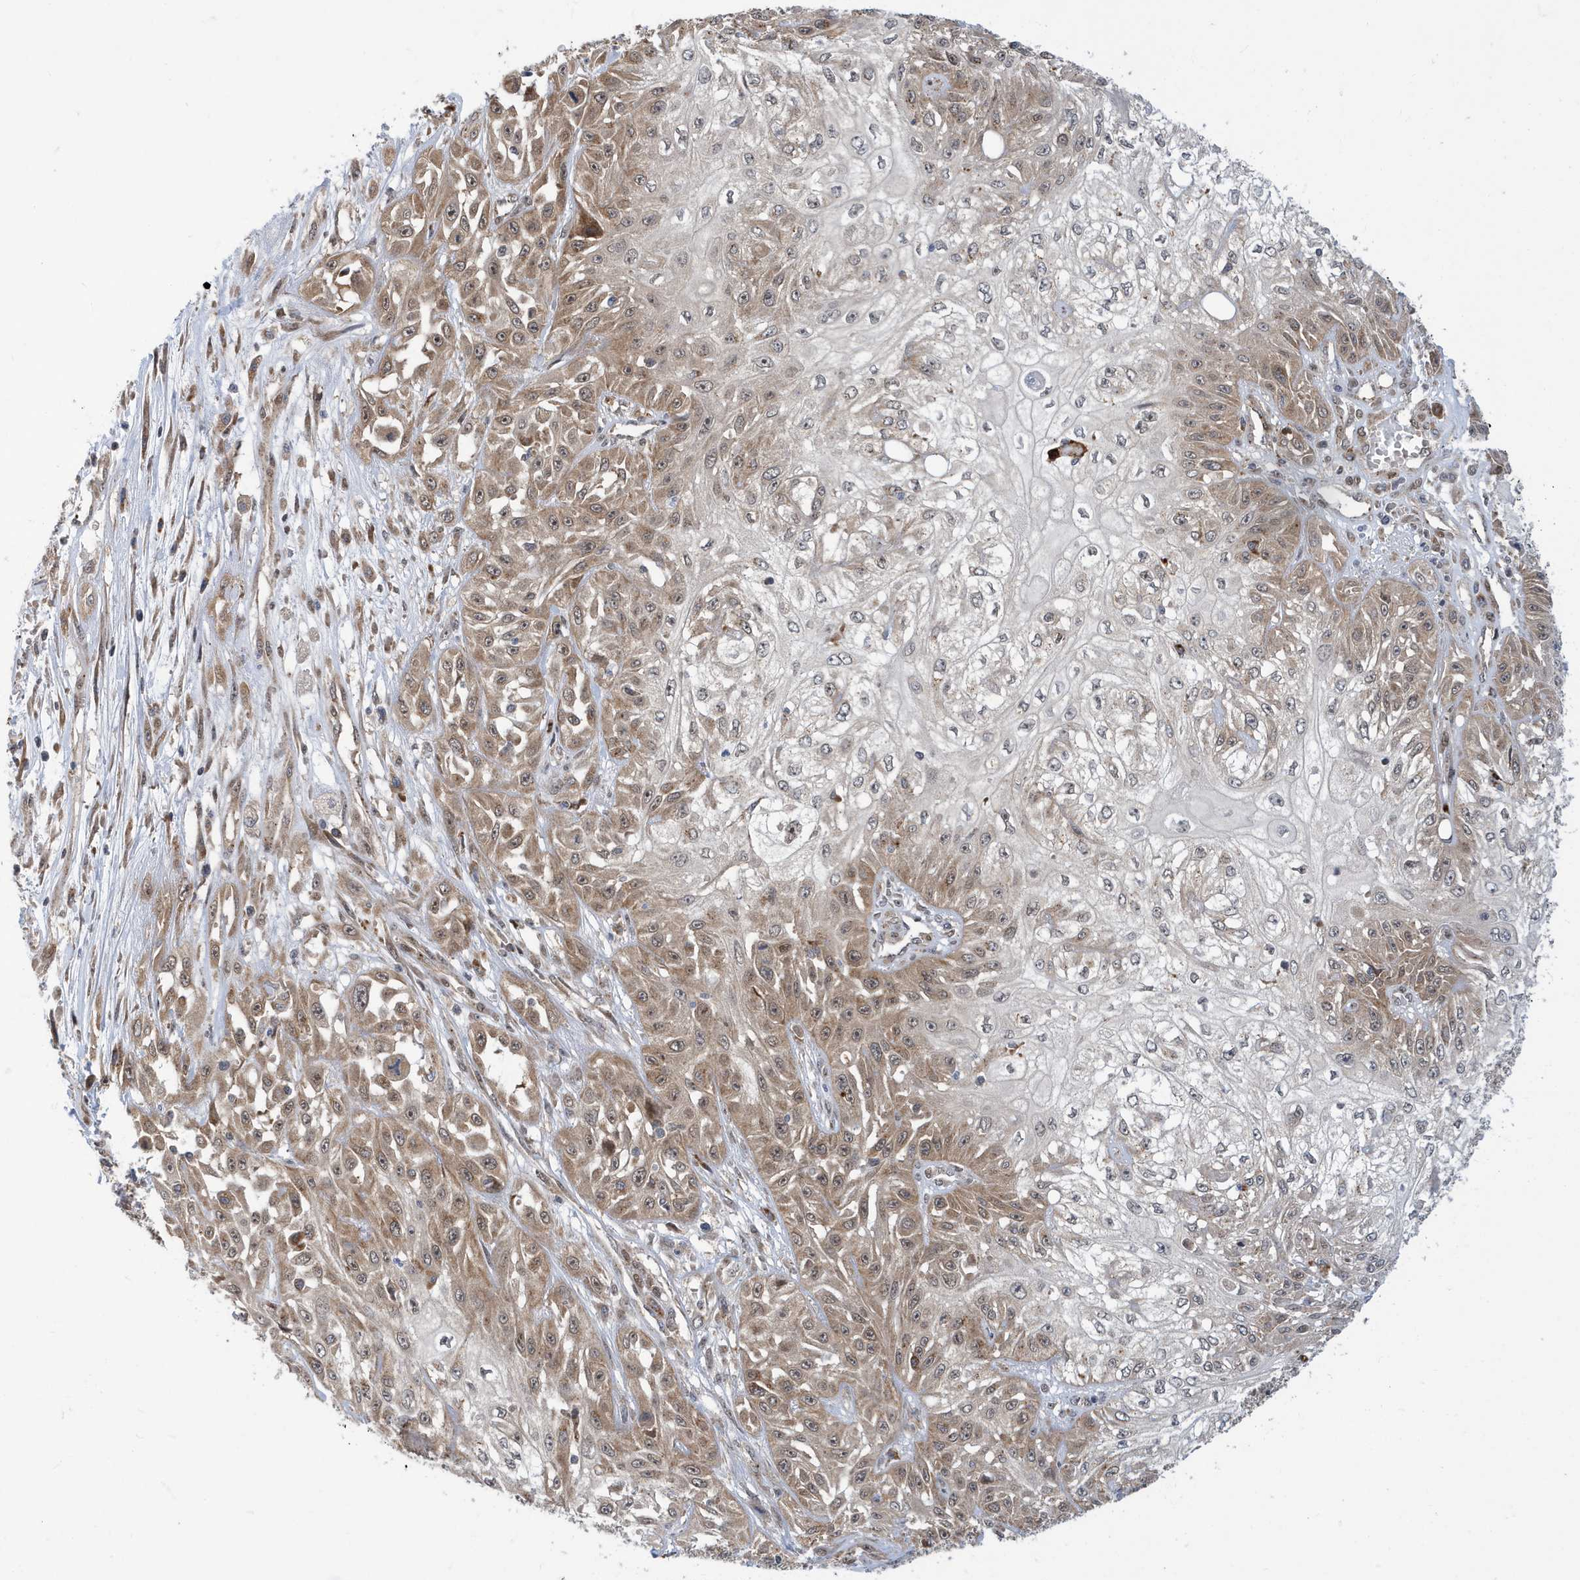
{"staining": {"intensity": "moderate", "quantity": ">75%", "location": "cytoplasmic/membranous"}, "tissue": "skin cancer", "cell_type": "Tumor cells", "image_type": "cancer", "snomed": [{"axis": "morphology", "description": "Squamous cell carcinoma, NOS"}, {"axis": "morphology", "description": "Squamous cell carcinoma, metastatic, NOS"}, {"axis": "topography", "description": "Skin"}, {"axis": "topography", "description": "Lymph node"}], "caption": "The immunohistochemical stain shows moderate cytoplasmic/membranous positivity in tumor cells of skin squamous cell carcinoma tissue.", "gene": "ZNF507", "patient": {"sex": "male", "age": 75}}